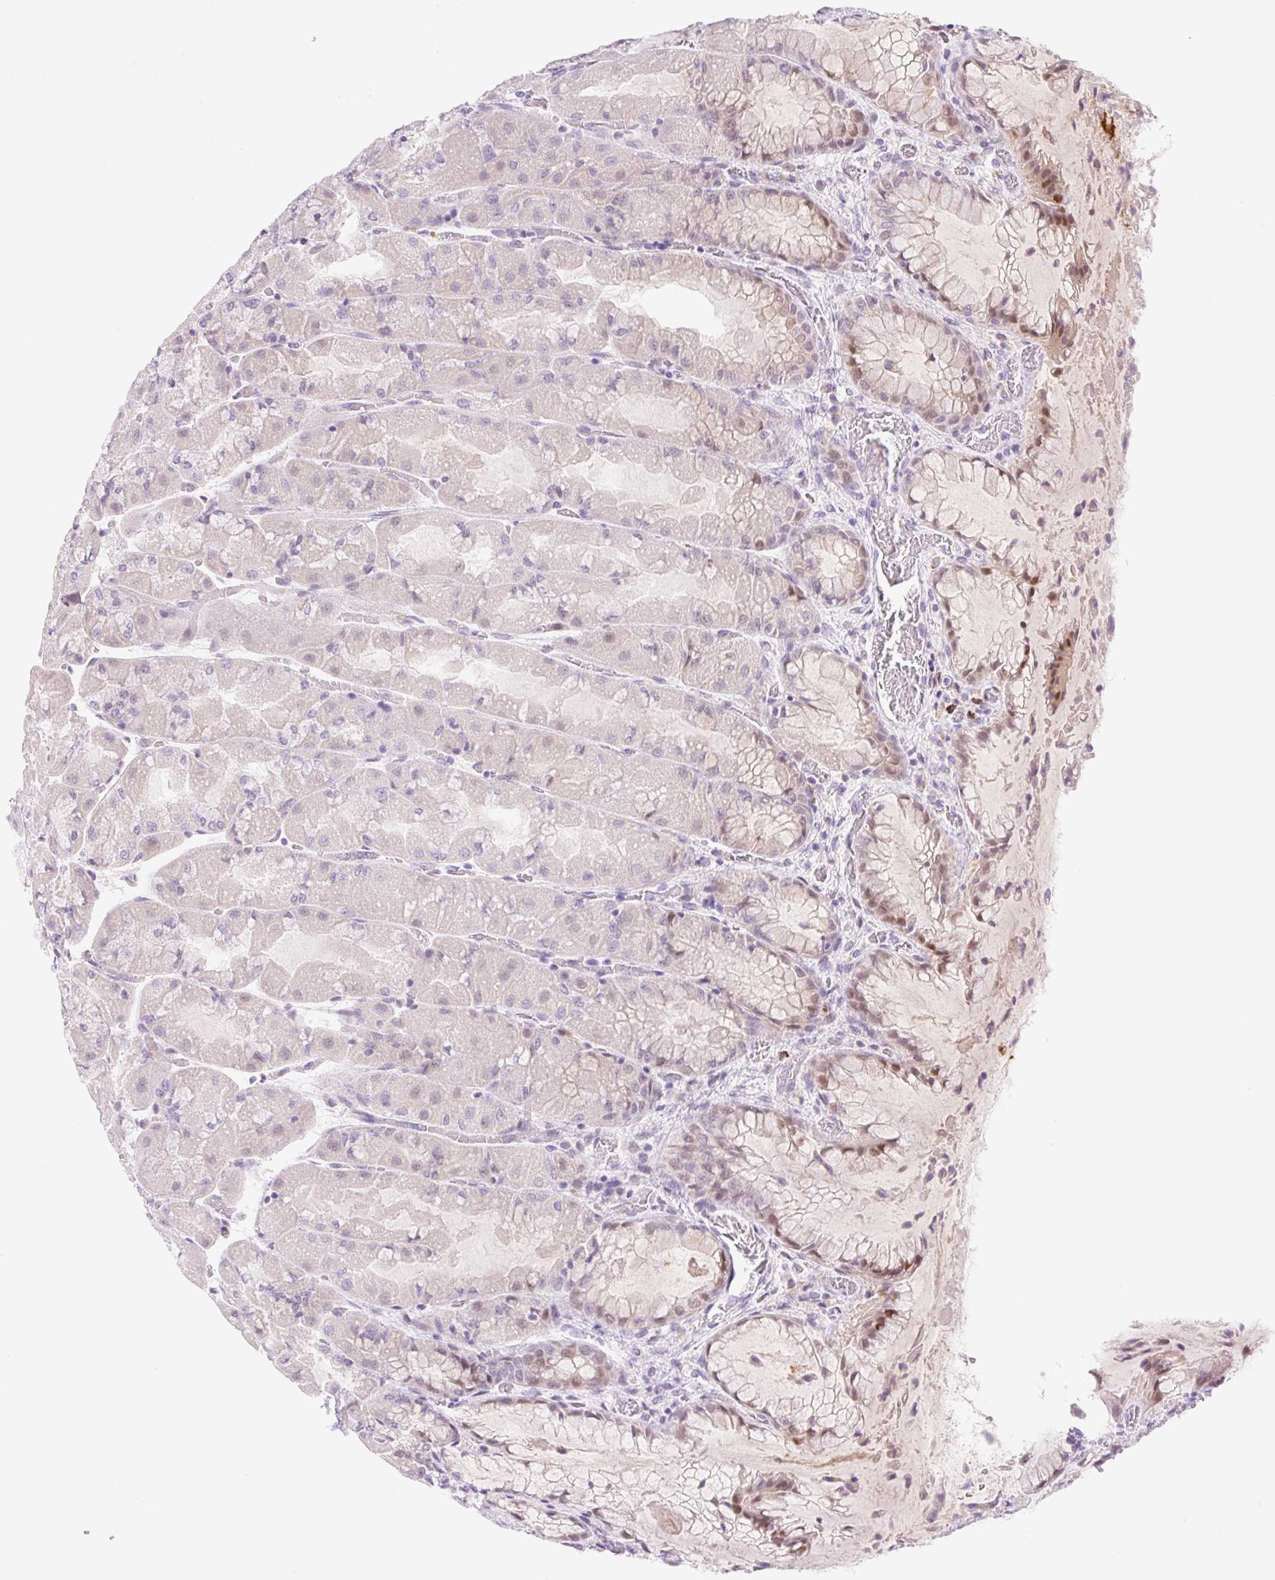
{"staining": {"intensity": "moderate", "quantity": "25%-75%", "location": "nuclear"}, "tissue": "stomach", "cell_type": "Glandular cells", "image_type": "normal", "snomed": [{"axis": "morphology", "description": "Normal tissue, NOS"}, {"axis": "topography", "description": "Stomach"}], "caption": "Moderate nuclear protein staining is identified in approximately 25%-75% of glandular cells in stomach. (DAB (3,3'-diaminobenzidine) = brown stain, brightfield microscopy at high magnification).", "gene": "SPRYD4", "patient": {"sex": "female", "age": 61}}